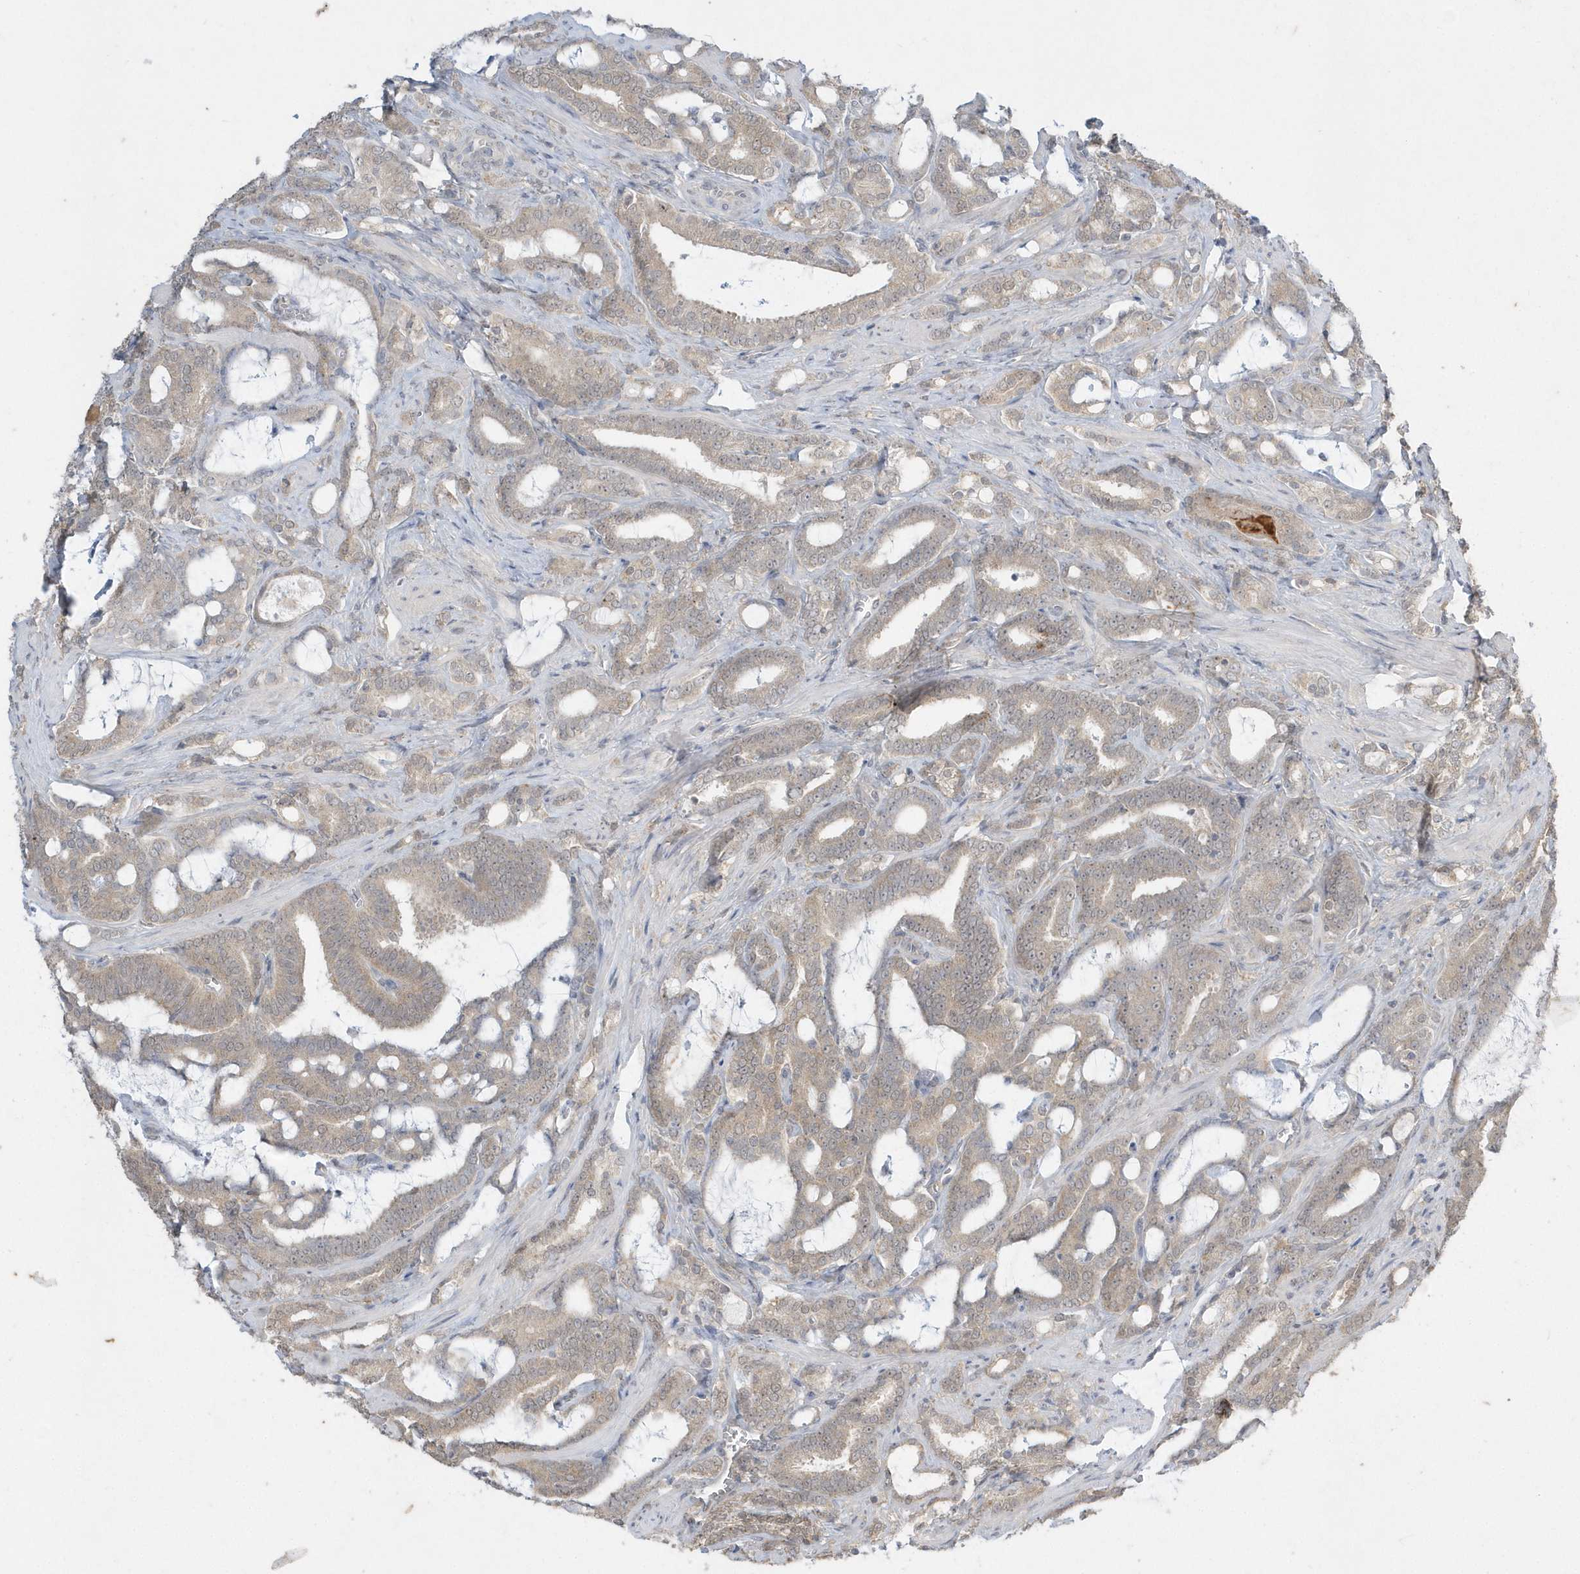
{"staining": {"intensity": "weak", "quantity": ">75%", "location": "cytoplasmic/membranous"}, "tissue": "prostate cancer", "cell_type": "Tumor cells", "image_type": "cancer", "snomed": [{"axis": "morphology", "description": "Adenocarcinoma, High grade"}, {"axis": "topography", "description": "Prostate and seminal vesicle, NOS"}], "caption": "Prostate cancer (high-grade adenocarcinoma) stained with a protein marker demonstrates weak staining in tumor cells.", "gene": "AKR7A2", "patient": {"sex": "male", "age": 67}}